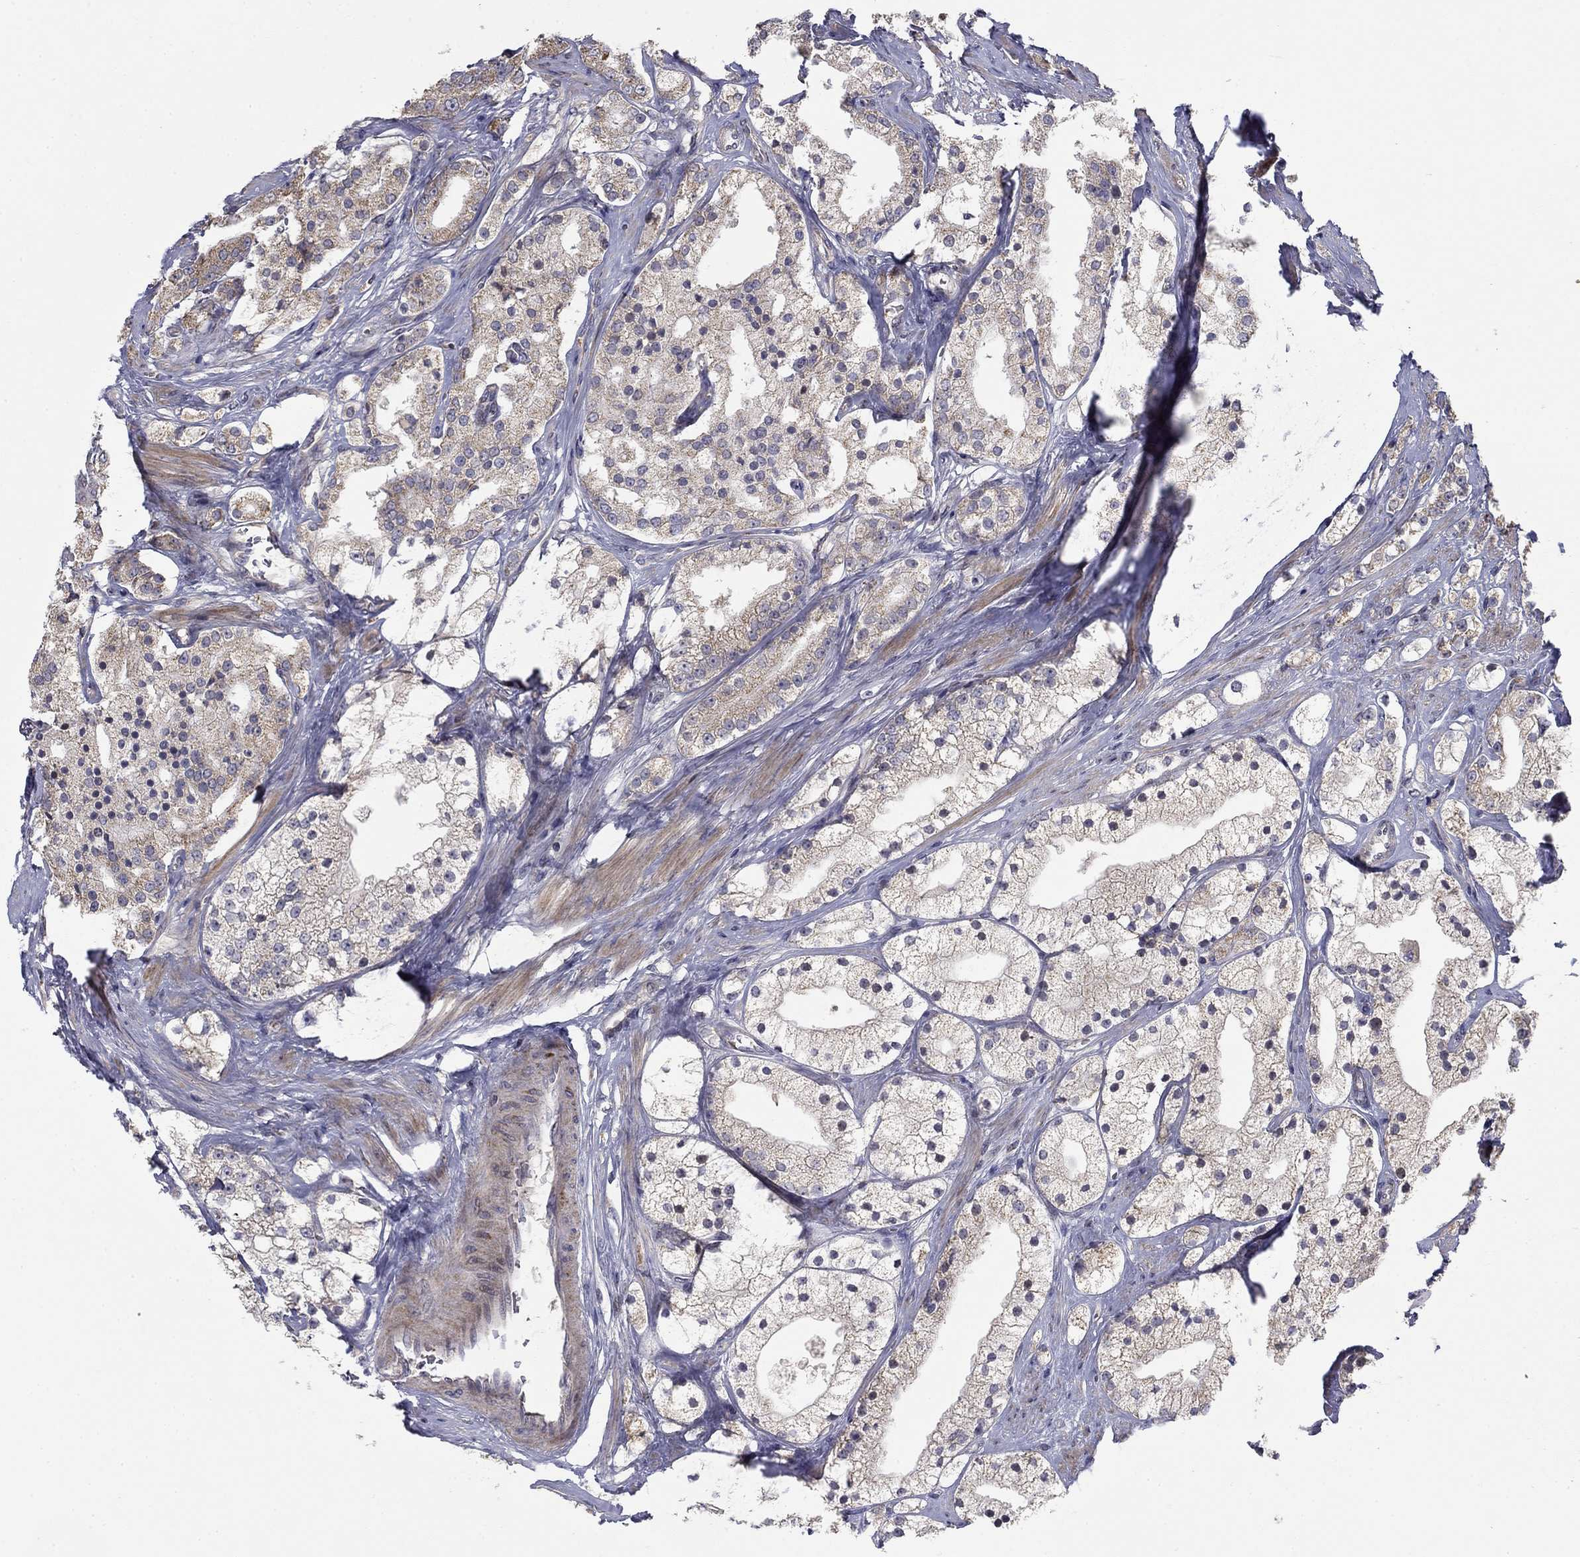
{"staining": {"intensity": "weak", "quantity": "<25%", "location": "cytoplasmic/membranous"}, "tissue": "prostate cancer", "cell_type": "Tumor cells", "image_type": "cancer", "snomed": [{"axis": "morphology", "description": "Adenocarcinoma, NOS"}, {"axis": "topography", "description": "Prostate and seminal vesicle, NOS"}, {"axis": "topography", "description": "Prostate"}], "caption": "Prostate cancer was stained to show a protein in brown. There is no significant staining in tumor cells.", "gene": "MMAA", "patient": {"sex": "male", "age": 67}}